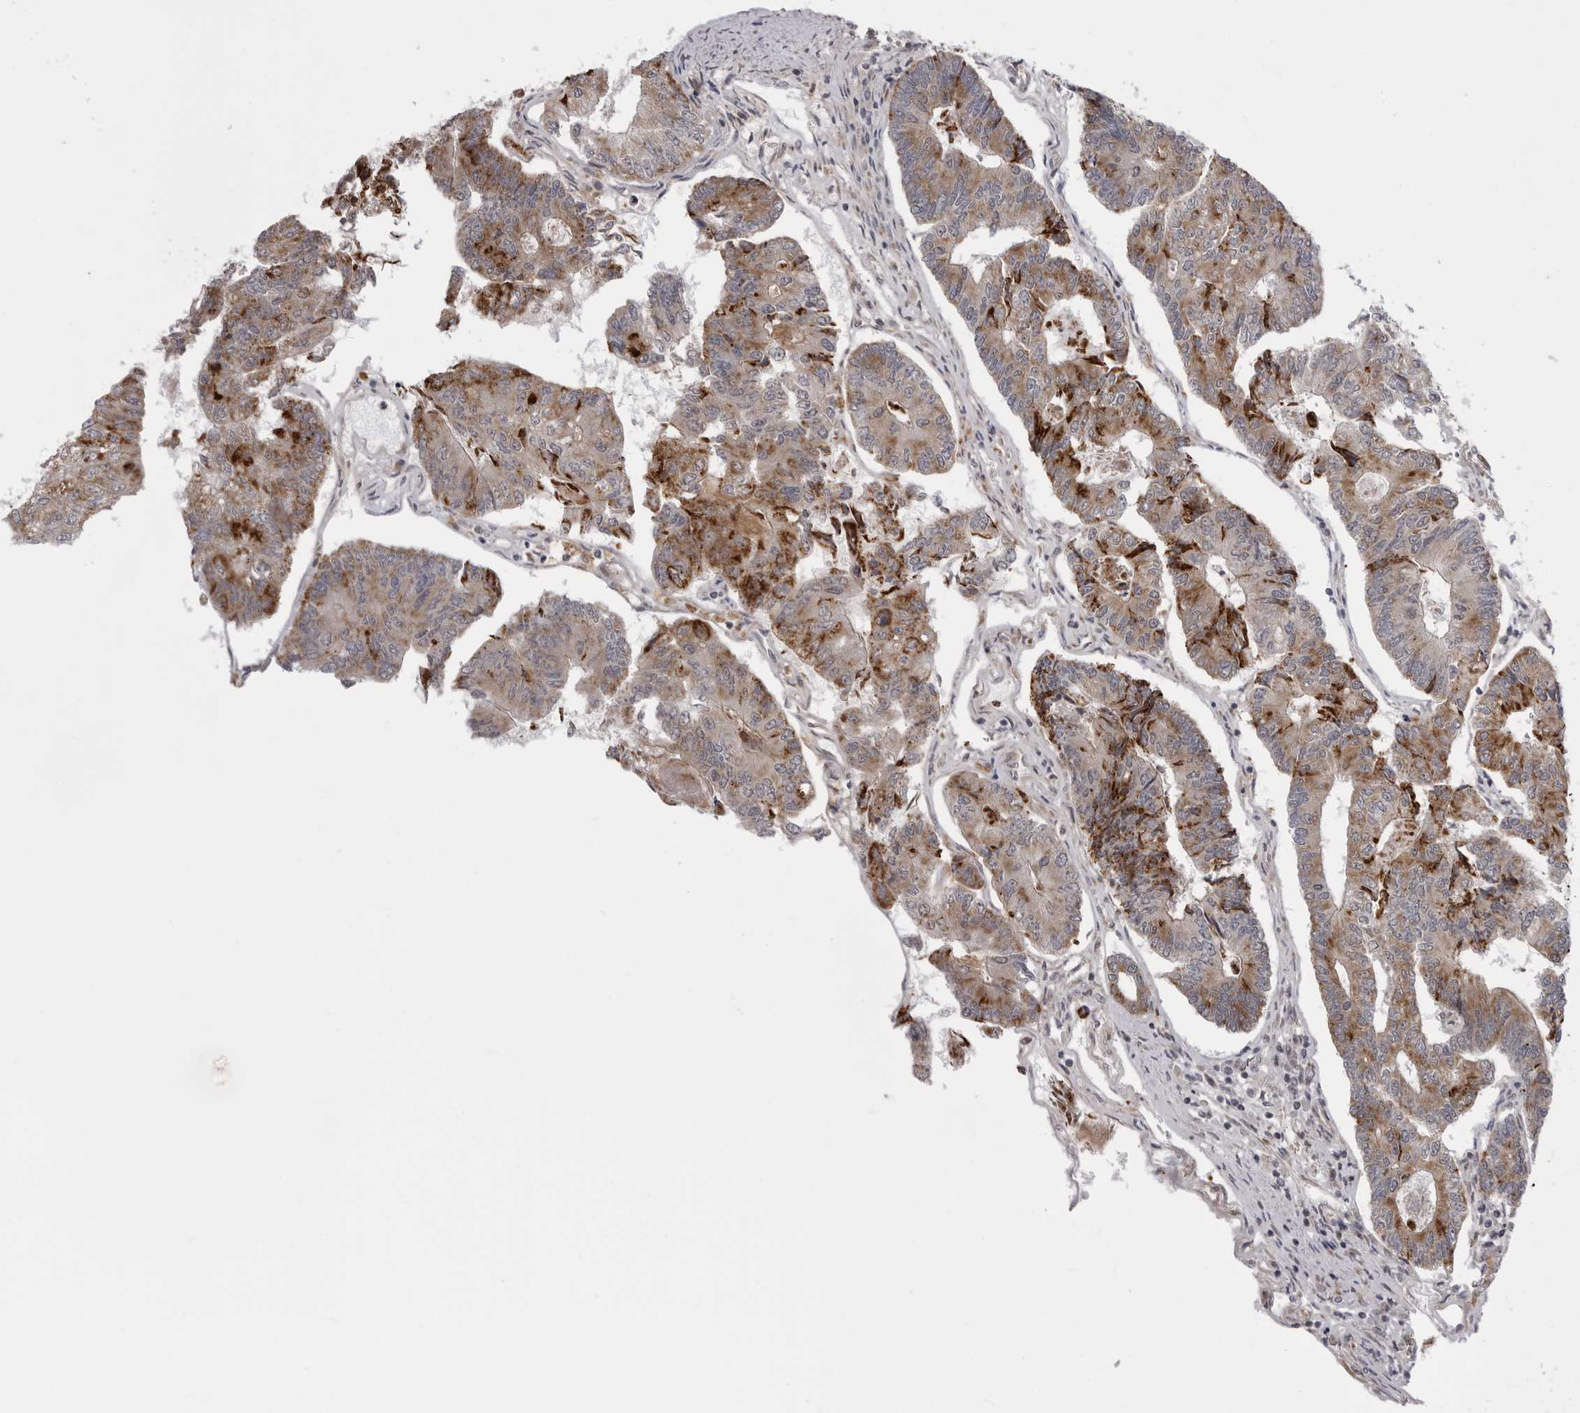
{"staining": {"intensity": "moderate", "quantity": ">75%", "location": "cytoplasmic/membranous"}, "tissue": "colorectal cancer", "cell_type": "Tumor cells", "image_type": "cancer", "snomed": [{"axis": "morphology", "description": "Adenocarcinoma, NOS"}, {"axis": "topography", "description": "Colon"}], "caption": "Immunohistochemistry image of neoplastic tissue: human colorectal cancer stained using immunohistochemistry (IHC) demonstrates medium levels of moderate protein expression localized specifically in the cytoplasmic/membranous of tumor cells, appearing as a cytoplasmic/membranous brown color.", "gene": "CCDC18", "patient": {"sex": "female", "age": 67}}